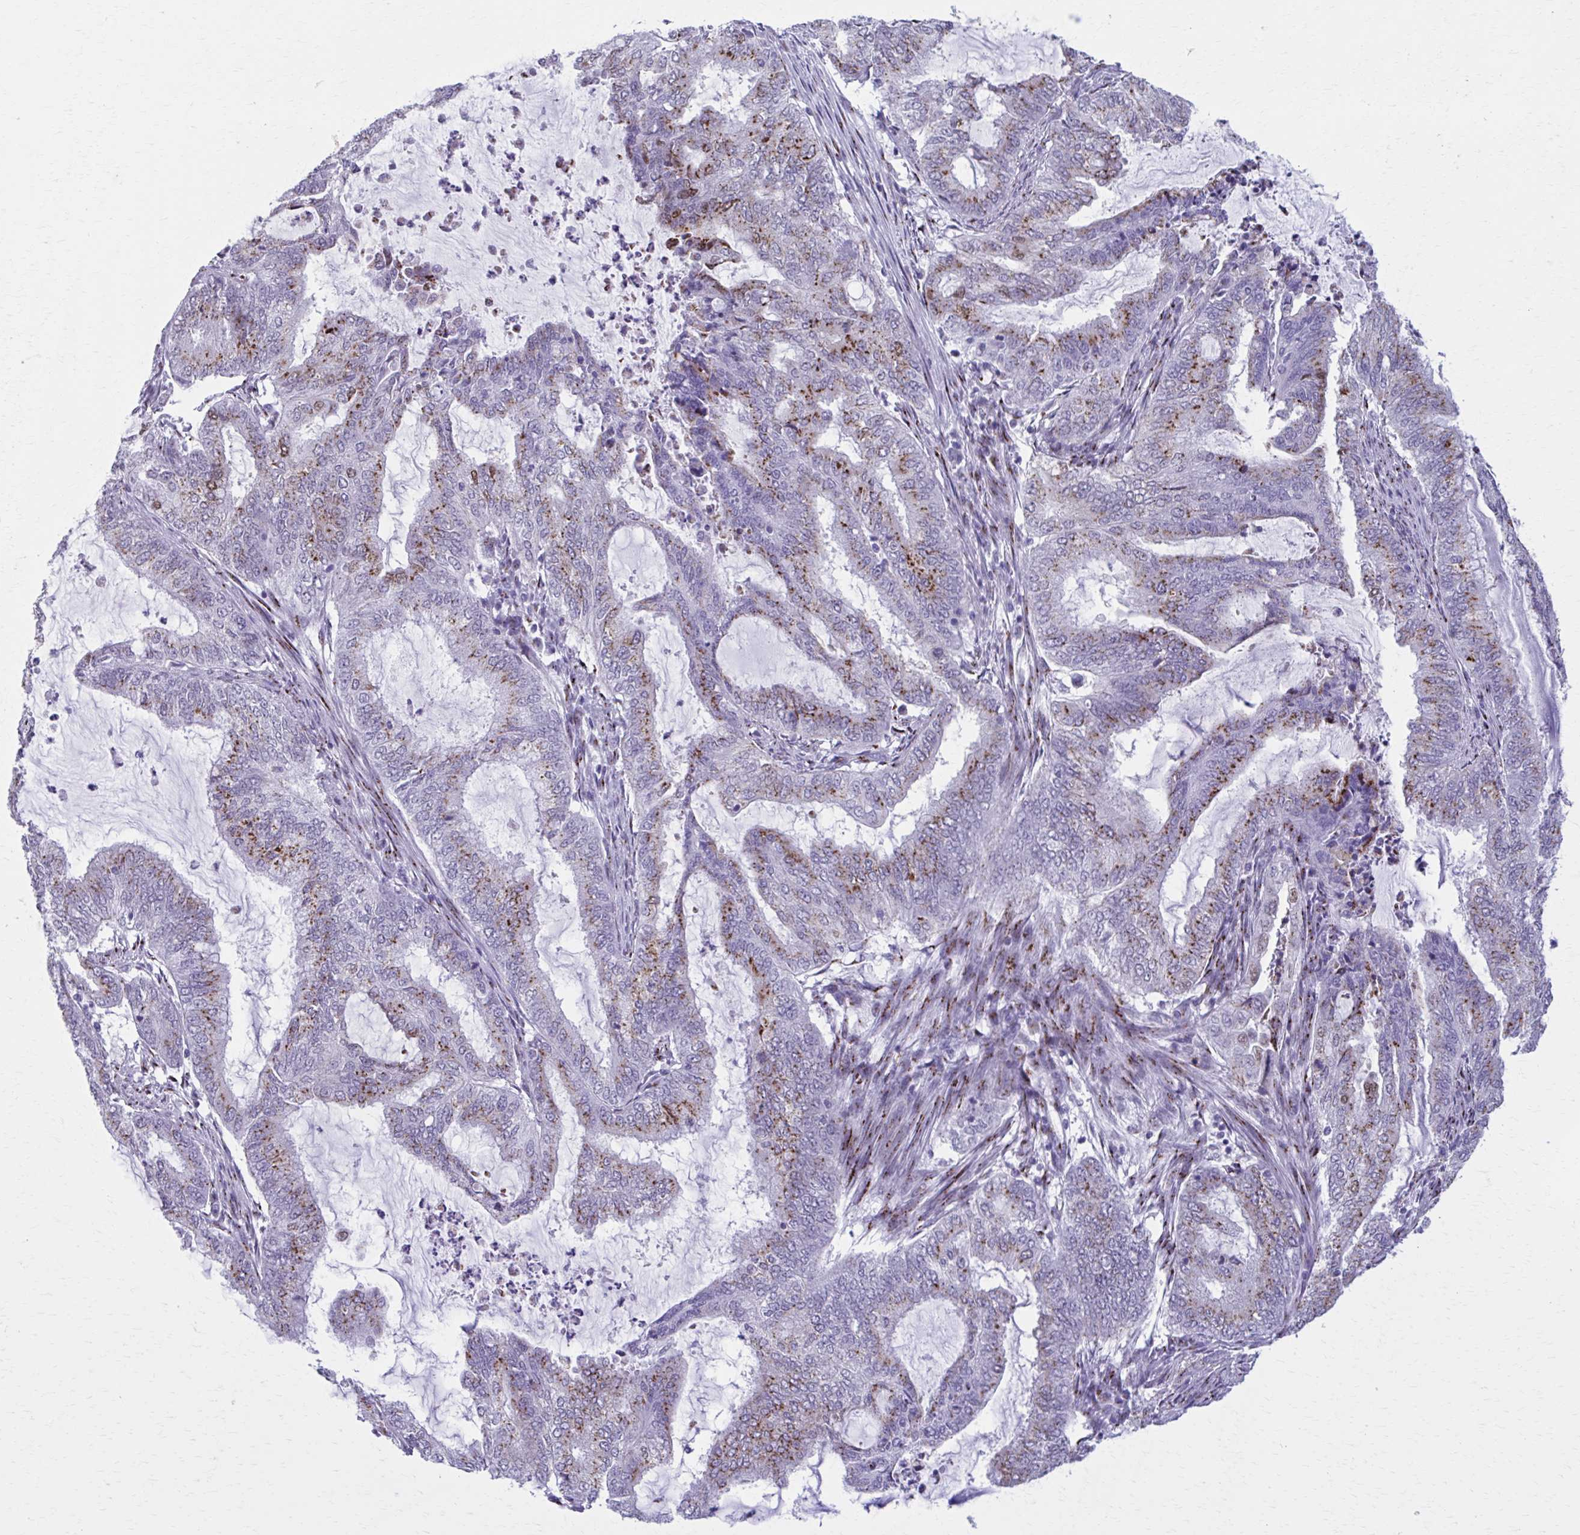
{"staining": {"intensity": "moderate", "quantity": ">75%", "location": "cytoplasmic/membranous"}, "tissue": "endometrial cancer", "cell_type": "Tumor cells", "image_type": "cancer", "snomed": [{"axis": "morphology", "description": "Adenocarcinoma, NOS"}, {"axis": "topography", "description": "Endometrium"}], "caption": "IHC micrograph of endometrial adenocarcinoma stained for a protein (brown), which displays medium levels of moderate cytoplasmic/membranous expression in about >75% of tumor cells.", "gene": "ZNF682", "patient": {"sex": "female", "age": 51}}